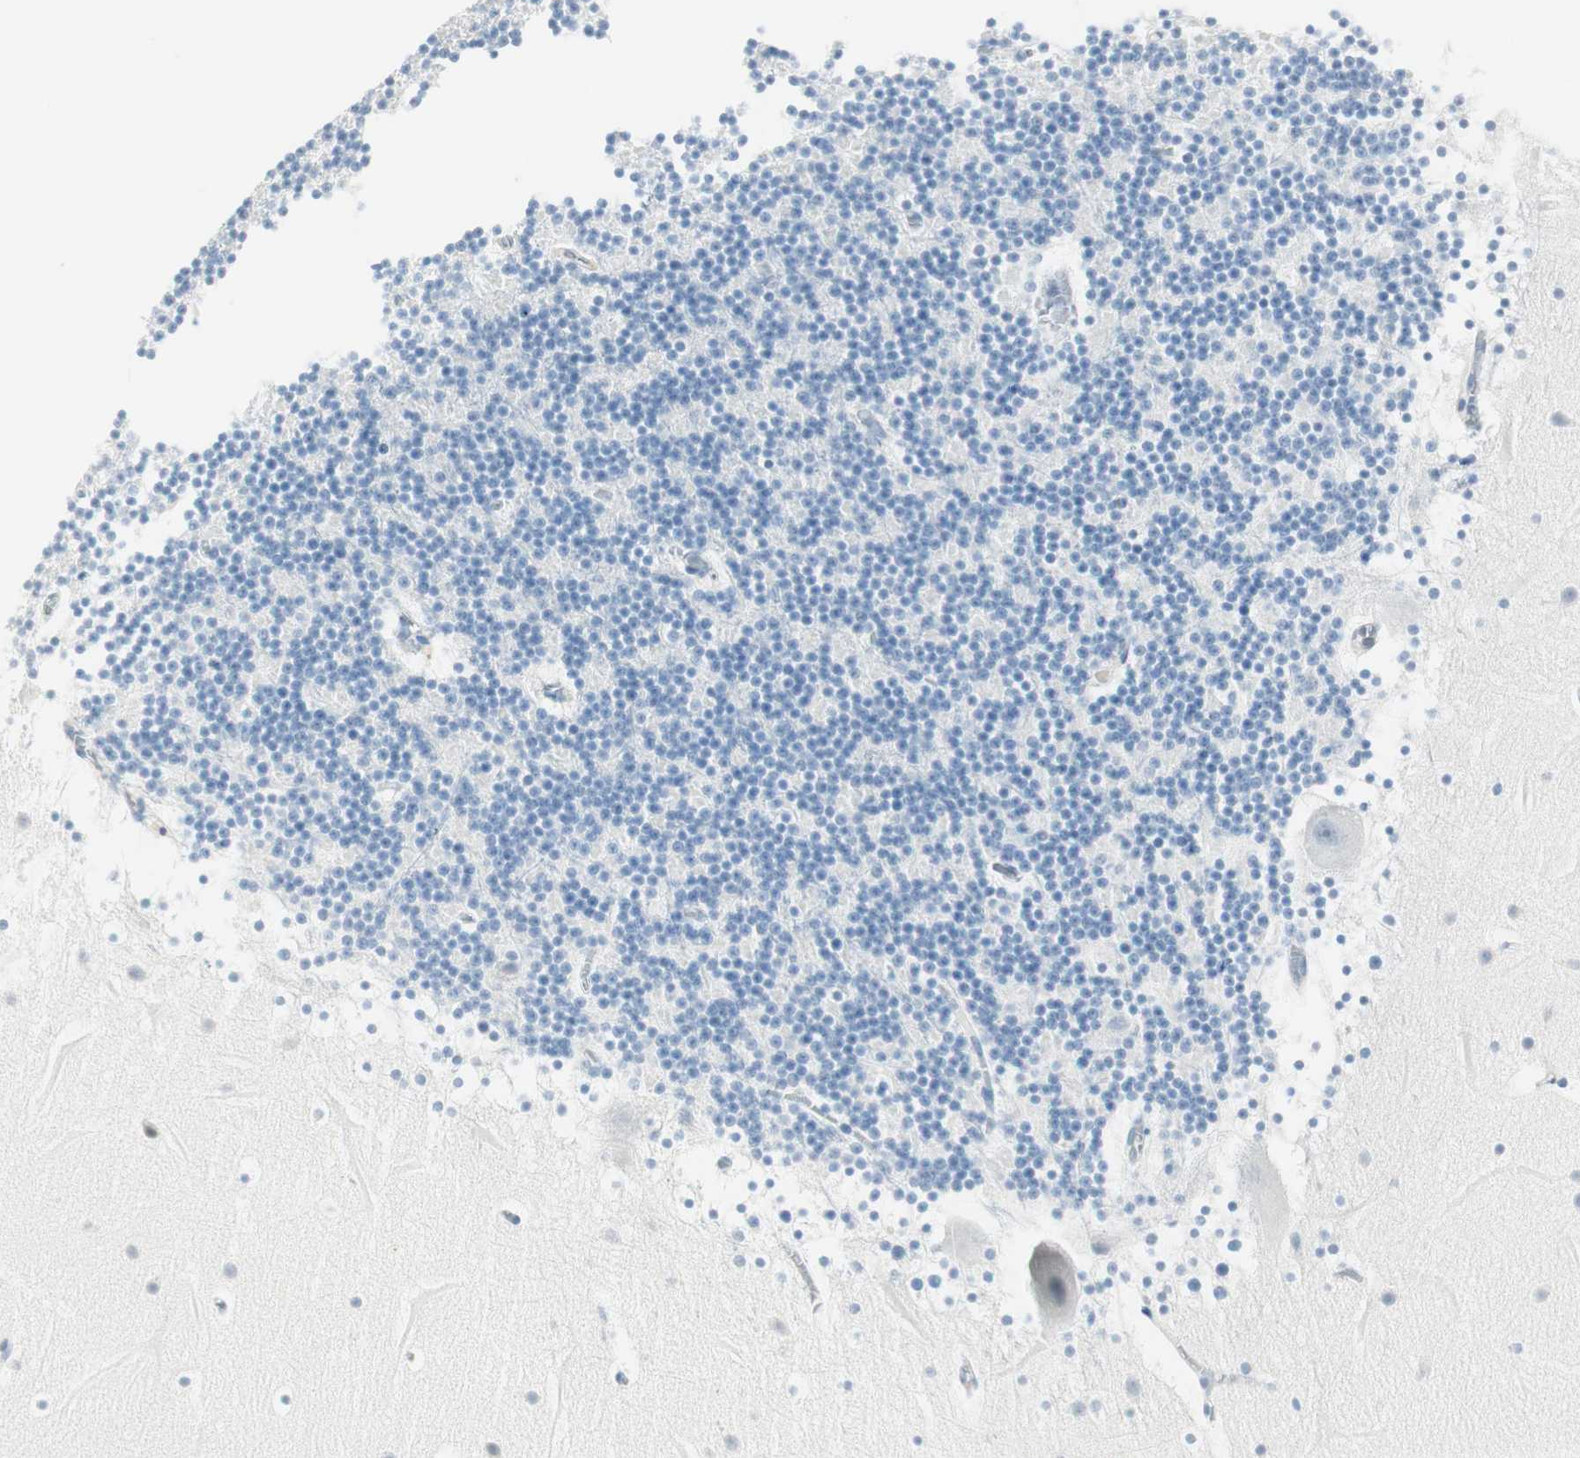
{"staining": {"intensity": "negative", "quantity": "none", "location": "none"}, "tissue": "cerebellum", "cell_type": "Cells in granular layer", "image_type": "normal", "snomed": [{"axis": "morphology", "description": "Normal tissue, NOS"}, {"axis": "topography", "description": "Cerebellum"}], "caption": "Image shows no protein expression in cells in granular layer of benign cerebellum.", "gene": "MLLT10", "patient": {"sex": "male", "age": 45}}